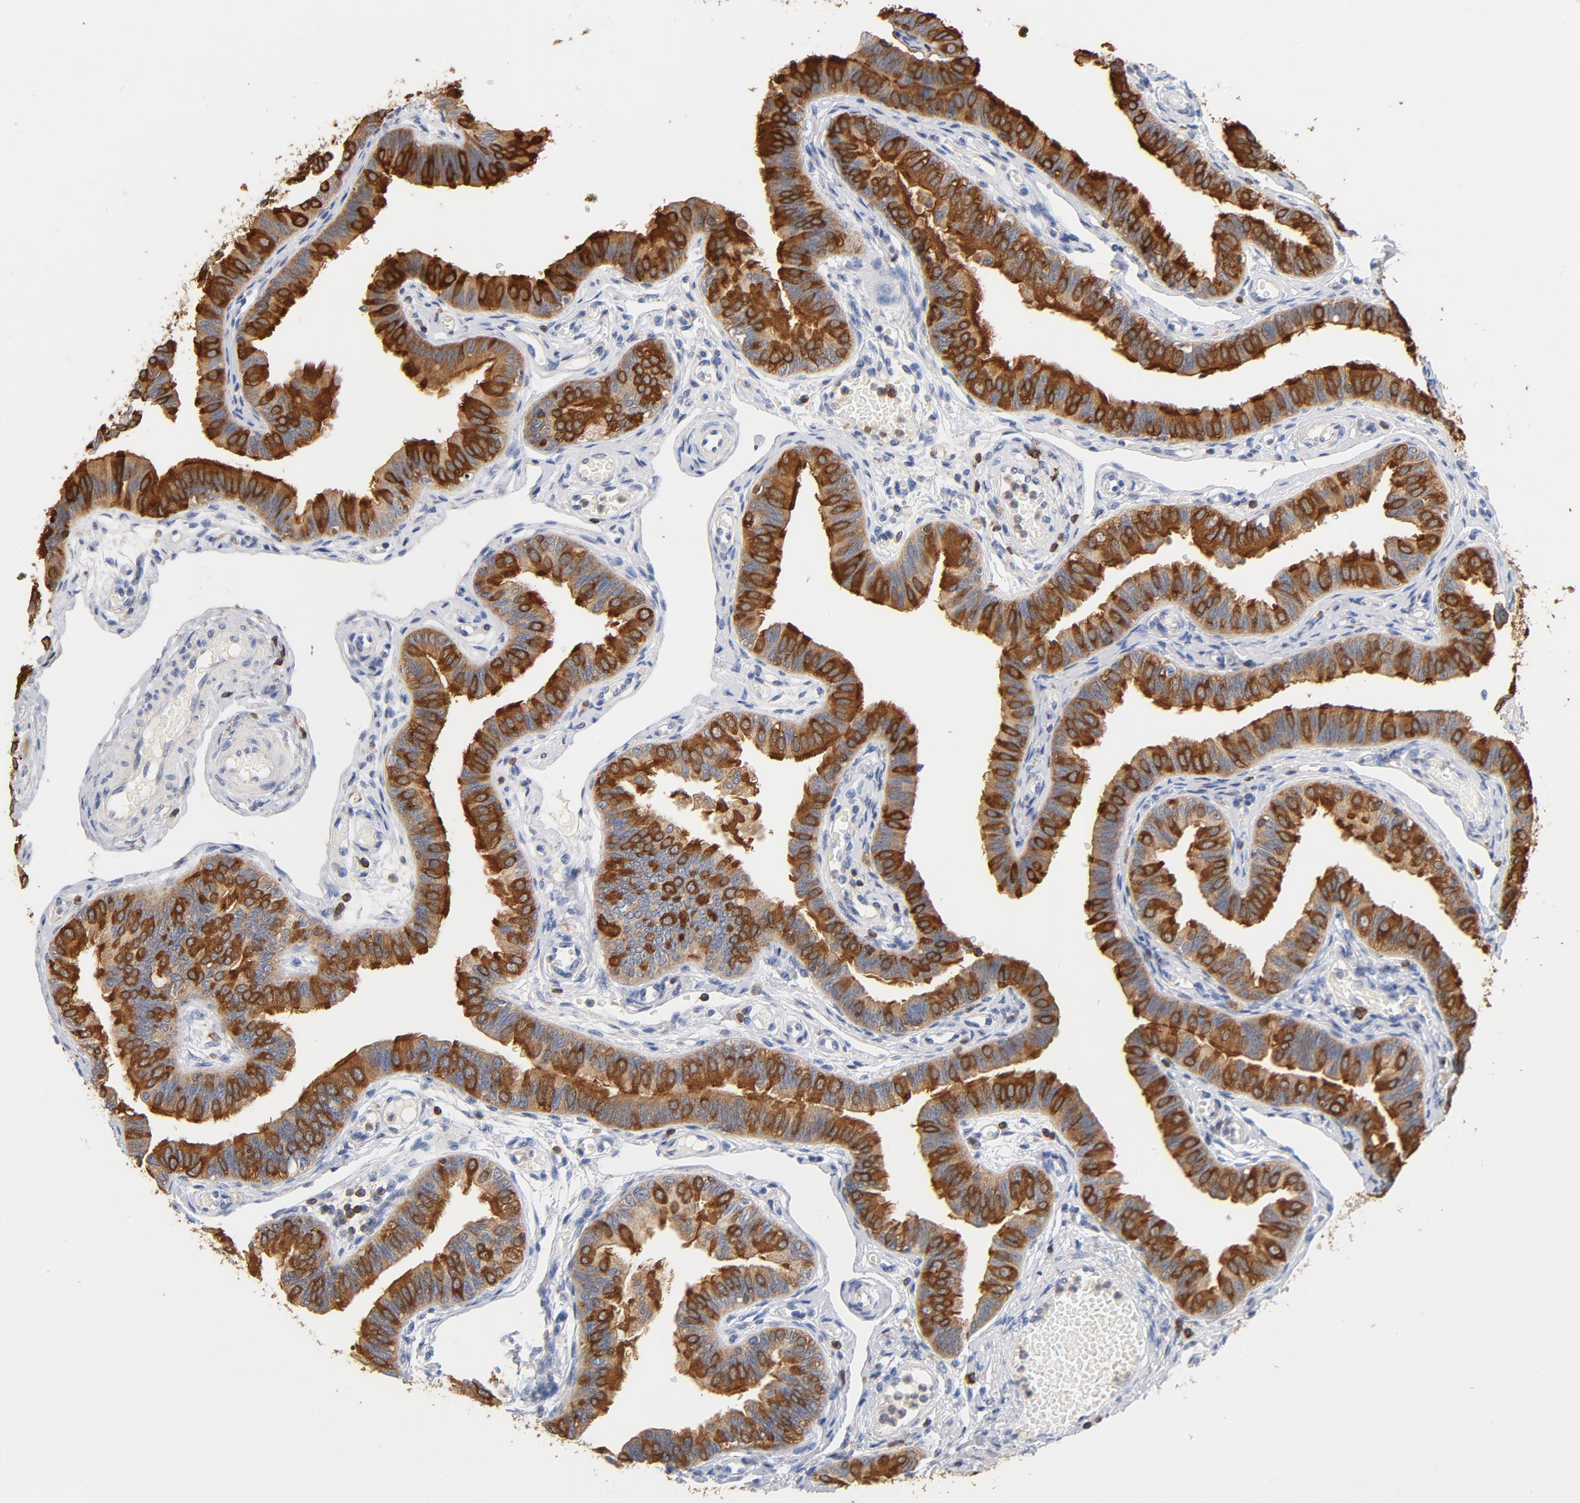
{"staining": {"intensity": "strong", "quantity": ">75%", "location": "cytoplasmic/membranous"}, "tissue": "fallopian tube", "cell_type": "Glandular cells", "image_type": "normal", "snomed": [{"axis": "morphology", "description": "Normal tissue, NOS"}, {"axis": "morphology", "description": "Dermoid, NOS"}, {"axis": "topography", "description": "Fallopian tube"}], "caption": "Immunohistochemical staining of normal human fallopian tube reveals strong cytoplasmic/membranous protein positivity in approximately >75% of glandular cells. (Brightfield microscopy of DAB IHC at high magnification).", "gene": "EZR", "patient": {"sex": "female", "age": 33}}